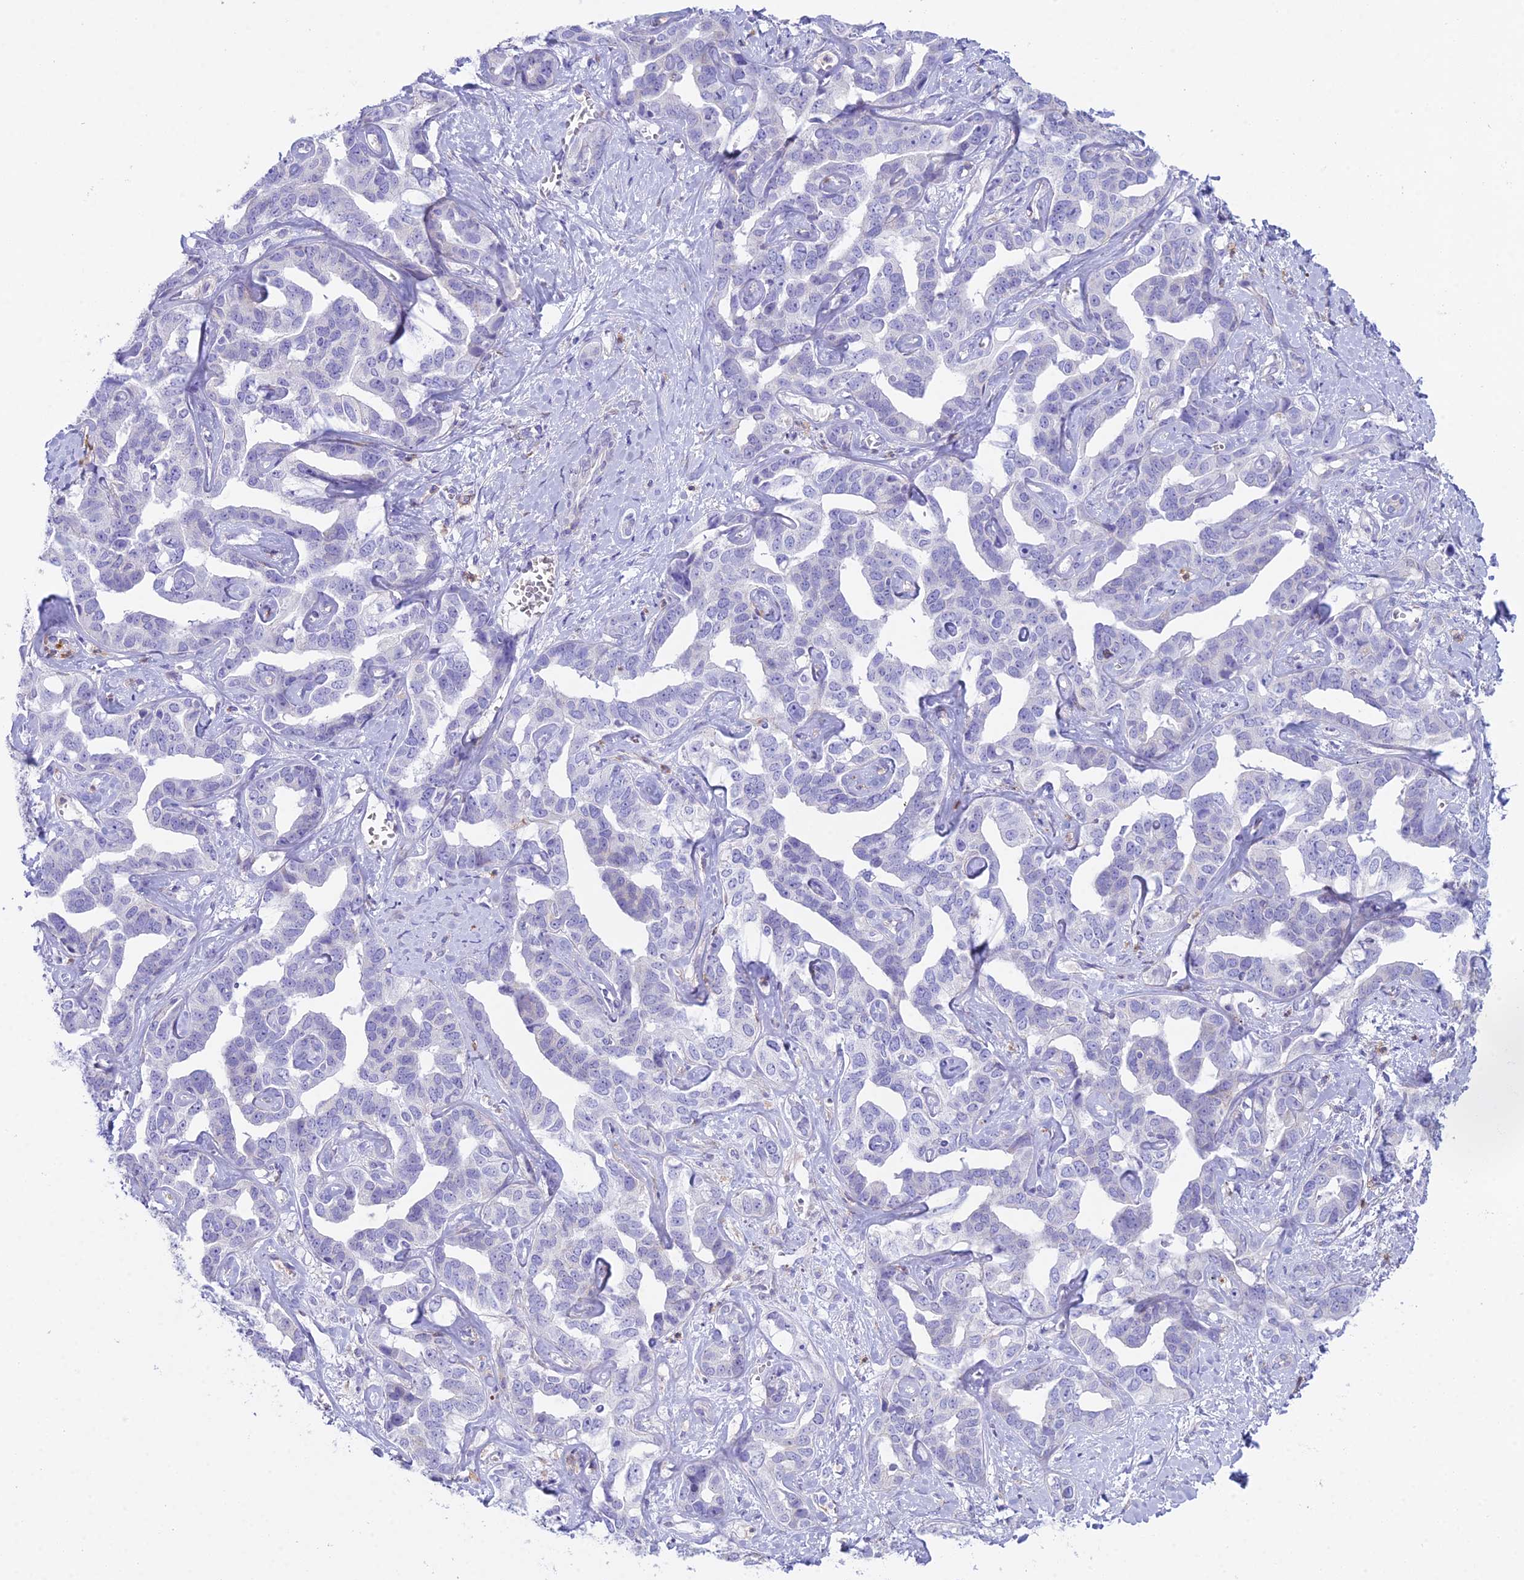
{"staining": {"intensity": "negative", "quantity": "none", "location": "none"}, "tissue": "liver cancer", "cell_type": "Tumor cells", "image_type": "cancer", "snomed": [{"axis": "morphology", "description": "Cholangiocarcinoma"}, {"axis": "topography", "description": "Liver"}], "caption": "This is an IHC image of cholangiocarcinoma (liver). There is no staining in tumor cells.", "gene": "OR1Q1", "patient": {"sex": "male", "age": 59}}